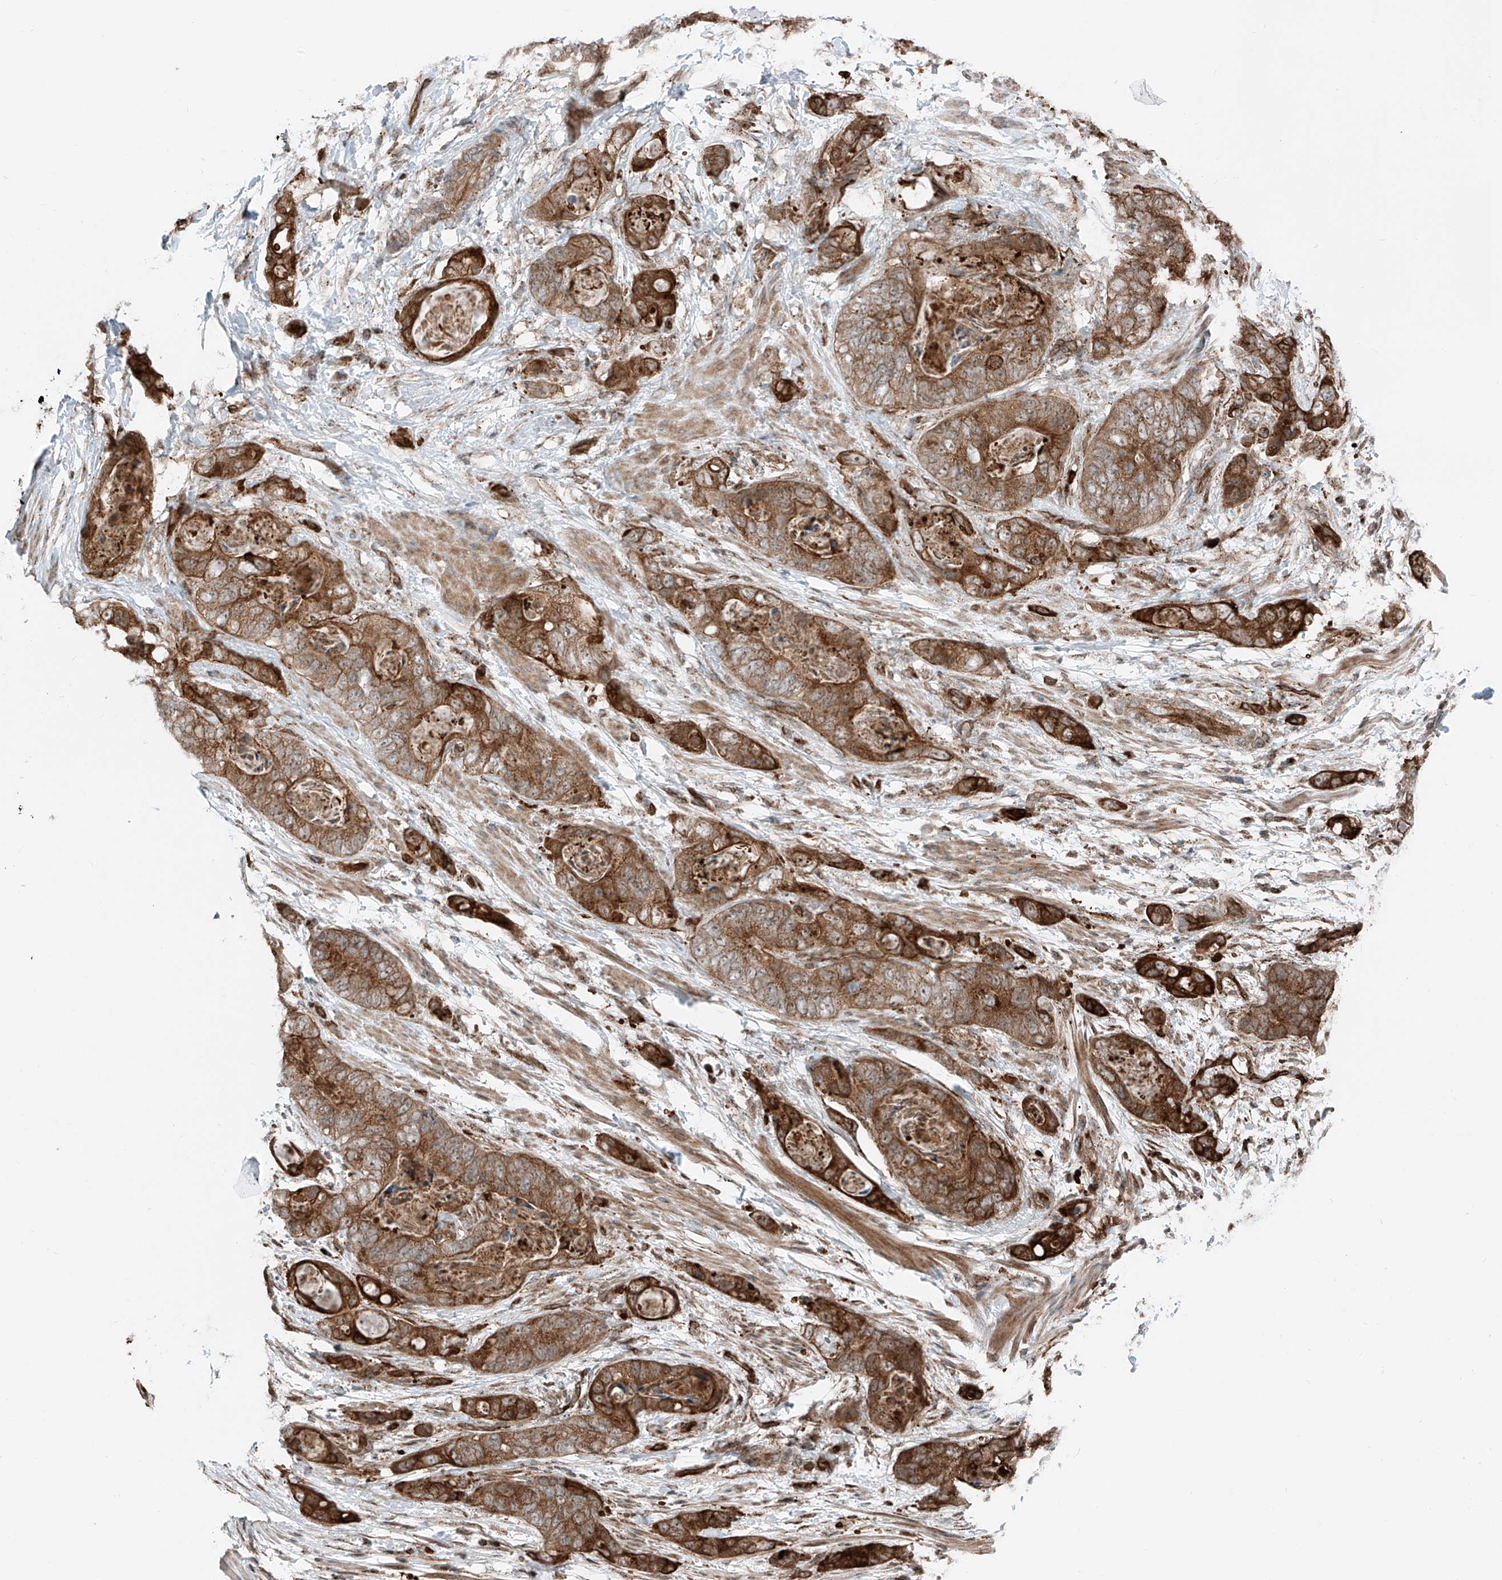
{"staining": {"intensity": "strong", "quantity": ">75%", "location": "cytoplasmic/membranous"}, "tissue": "stomach cancer", "cell_type": "Tumor cells", "image_type": "cancer", "snomed": [{"axis": "morphology", "description": "Adenocarcinoma, NOS"}, {"axis": "topography", "description": "Stomach"}], "caption": "Strong cytoplasmic/membranous expression for a protein is seen in approximately >75% of tumor cells of stomach adenocarcinoma using immunohistochemistry (IHC).", "gene": "USP48", "patient": {"sex": "female", "age": 89}}